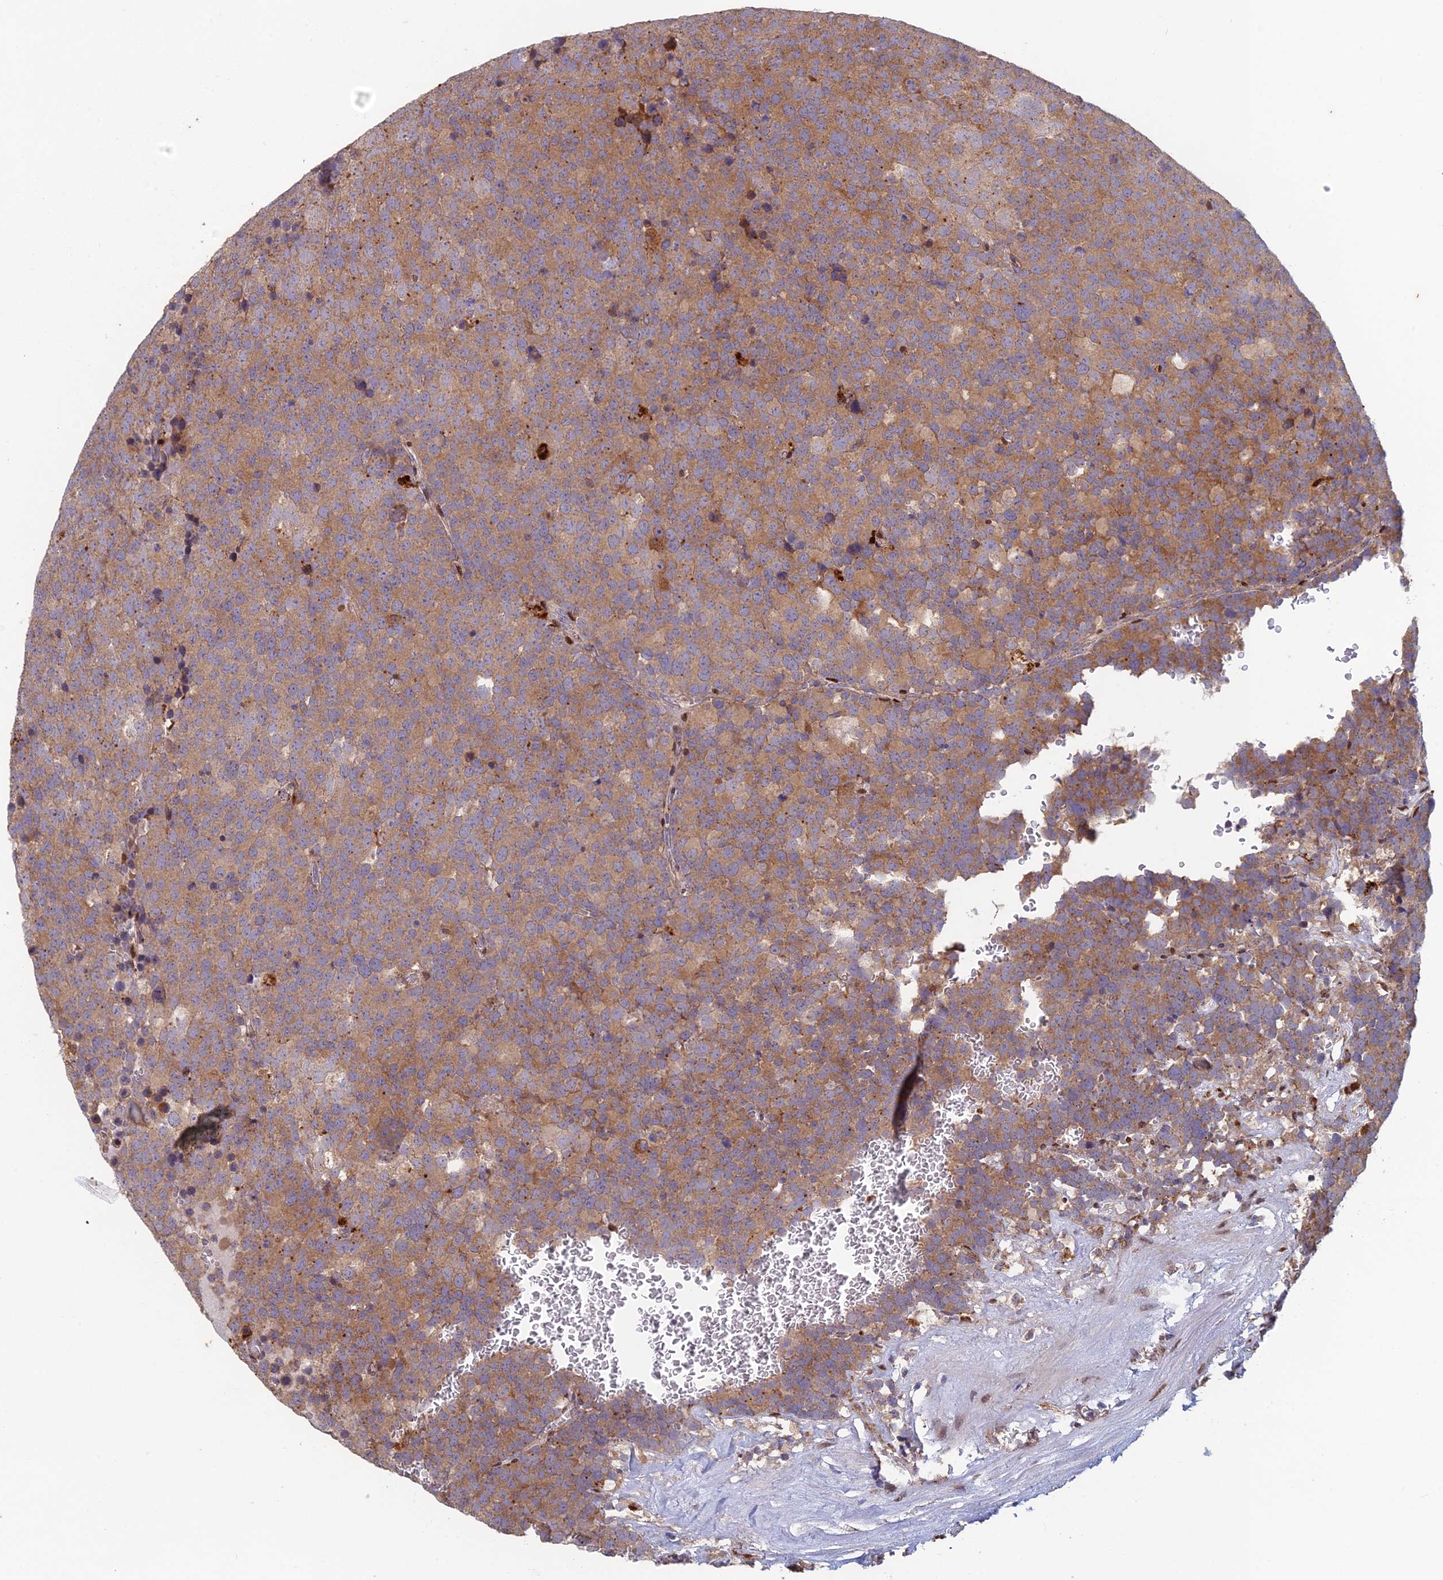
{"staining": {"intensity": "moderate", "quantity": ">75%", "location": "cytoplasmic/membranous"}, "tissue": "testis cancer", "cell_type": "Tumor cells", "image_type": "cancer", "snomed": [{"axis": "morphology", "description": "Seminoma, NOS"}, {"axis": "topography", "description": "Testis"}], "caption": "Tumor cells demonstrate medium levels of moderate cytoplasmic/membranous expression in about >75% of cells in human testis seminoma.", "gene": "FOXS1", "patient": {"sex": "male", "age": 71}}